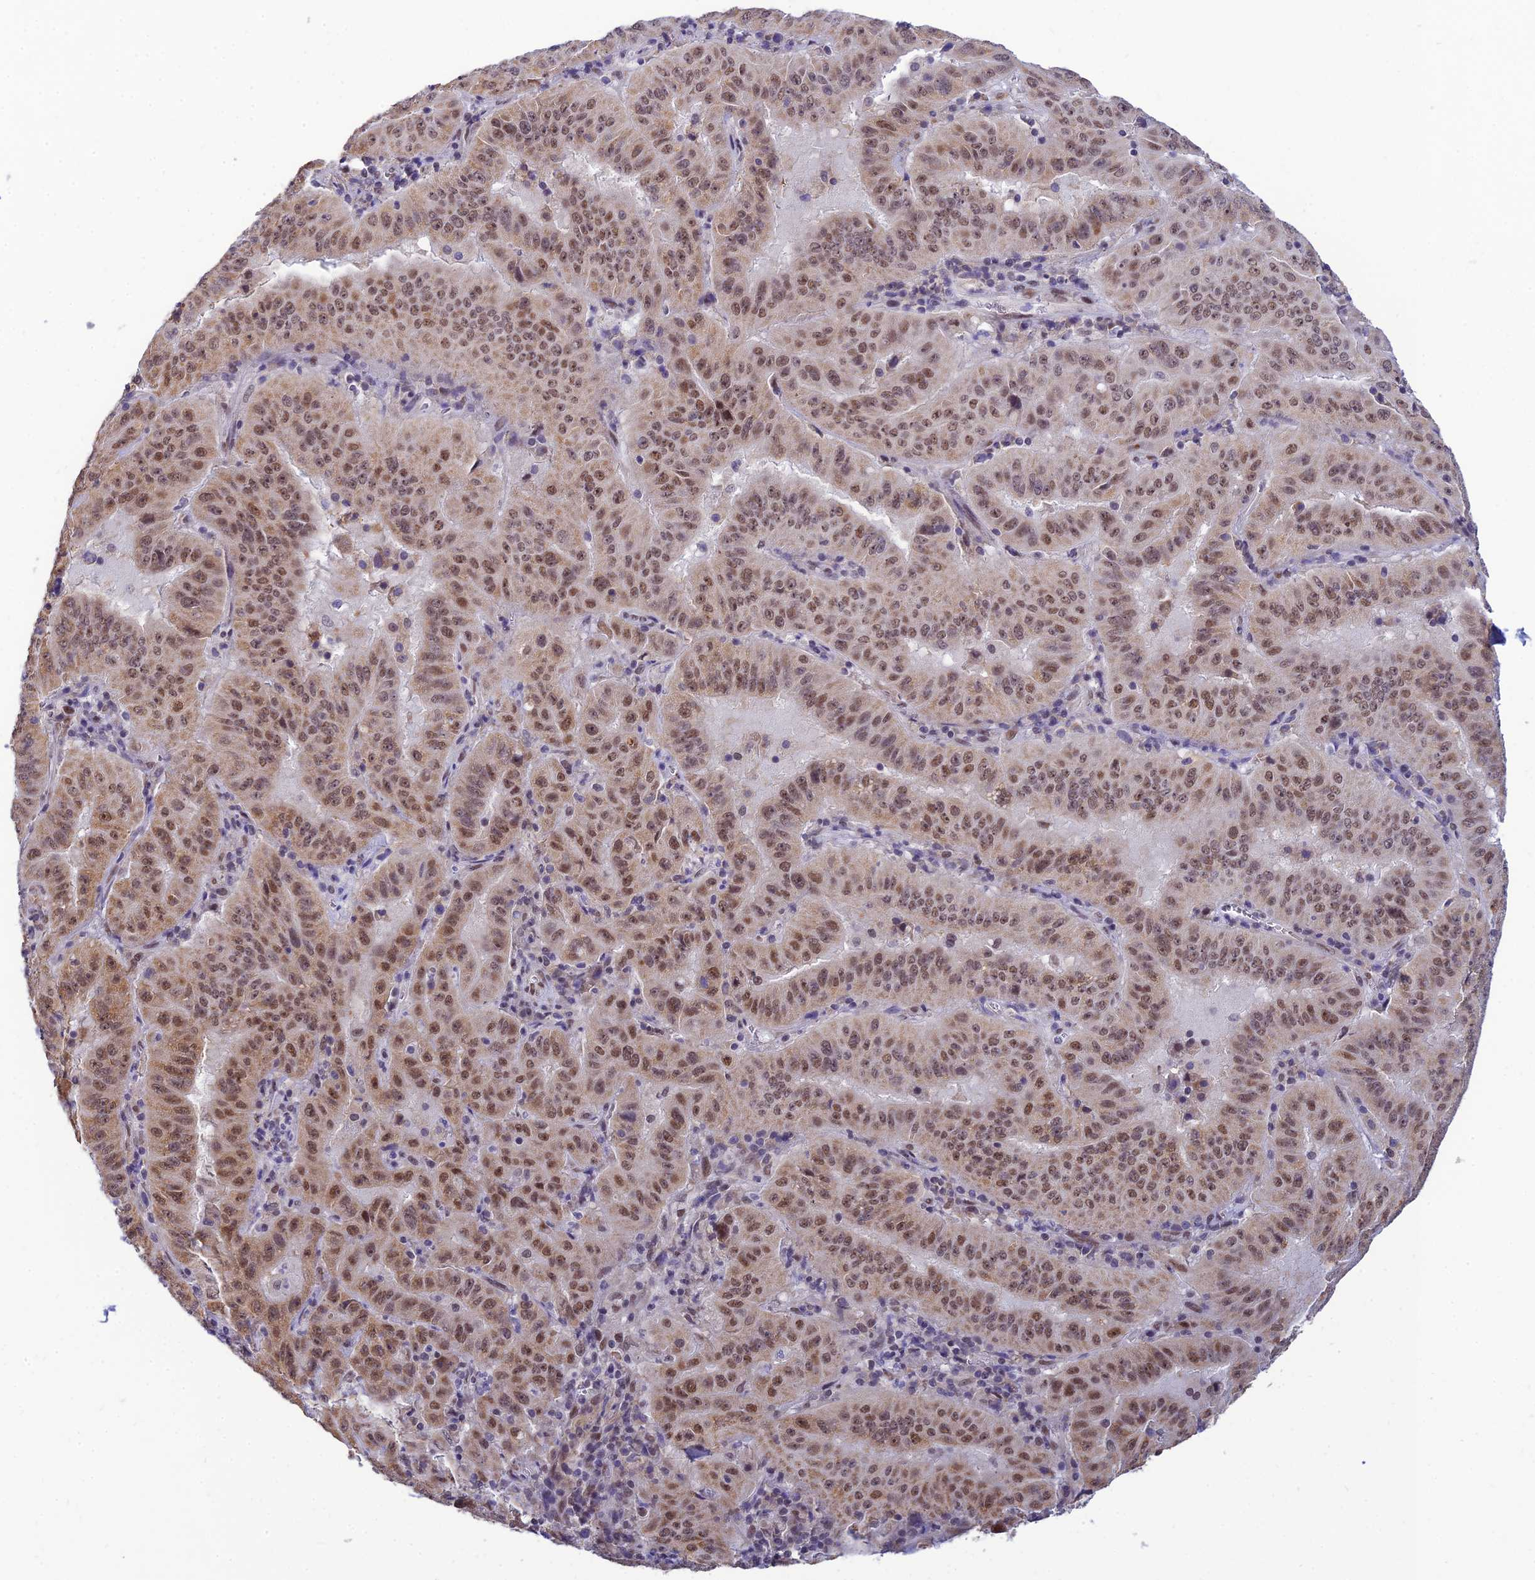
{"staining": {"intensity": "moderate", "quantity": ">75%", "location": "cytoplasmic/membranous,nuclear"}, "tissue": "pancreatic cancer", "cell_type": "Tumor cells", "image_type": "cancer", "snomed": [{"axis": "morphology", "description": "Adenocarcinoma, NOS"}, {"axis": "topography", "description": "Pancreas"}], "caption": "Protein expression analysis of human adenocarcinoma (pancreatic) reveals moderate cytoplasmic/membranous and nuclear positivity in about >75% of tumor cells. Nuclei are stained in blue.", "gene": "C2orf49", "patient": {"sex": "male", "age": 63}}